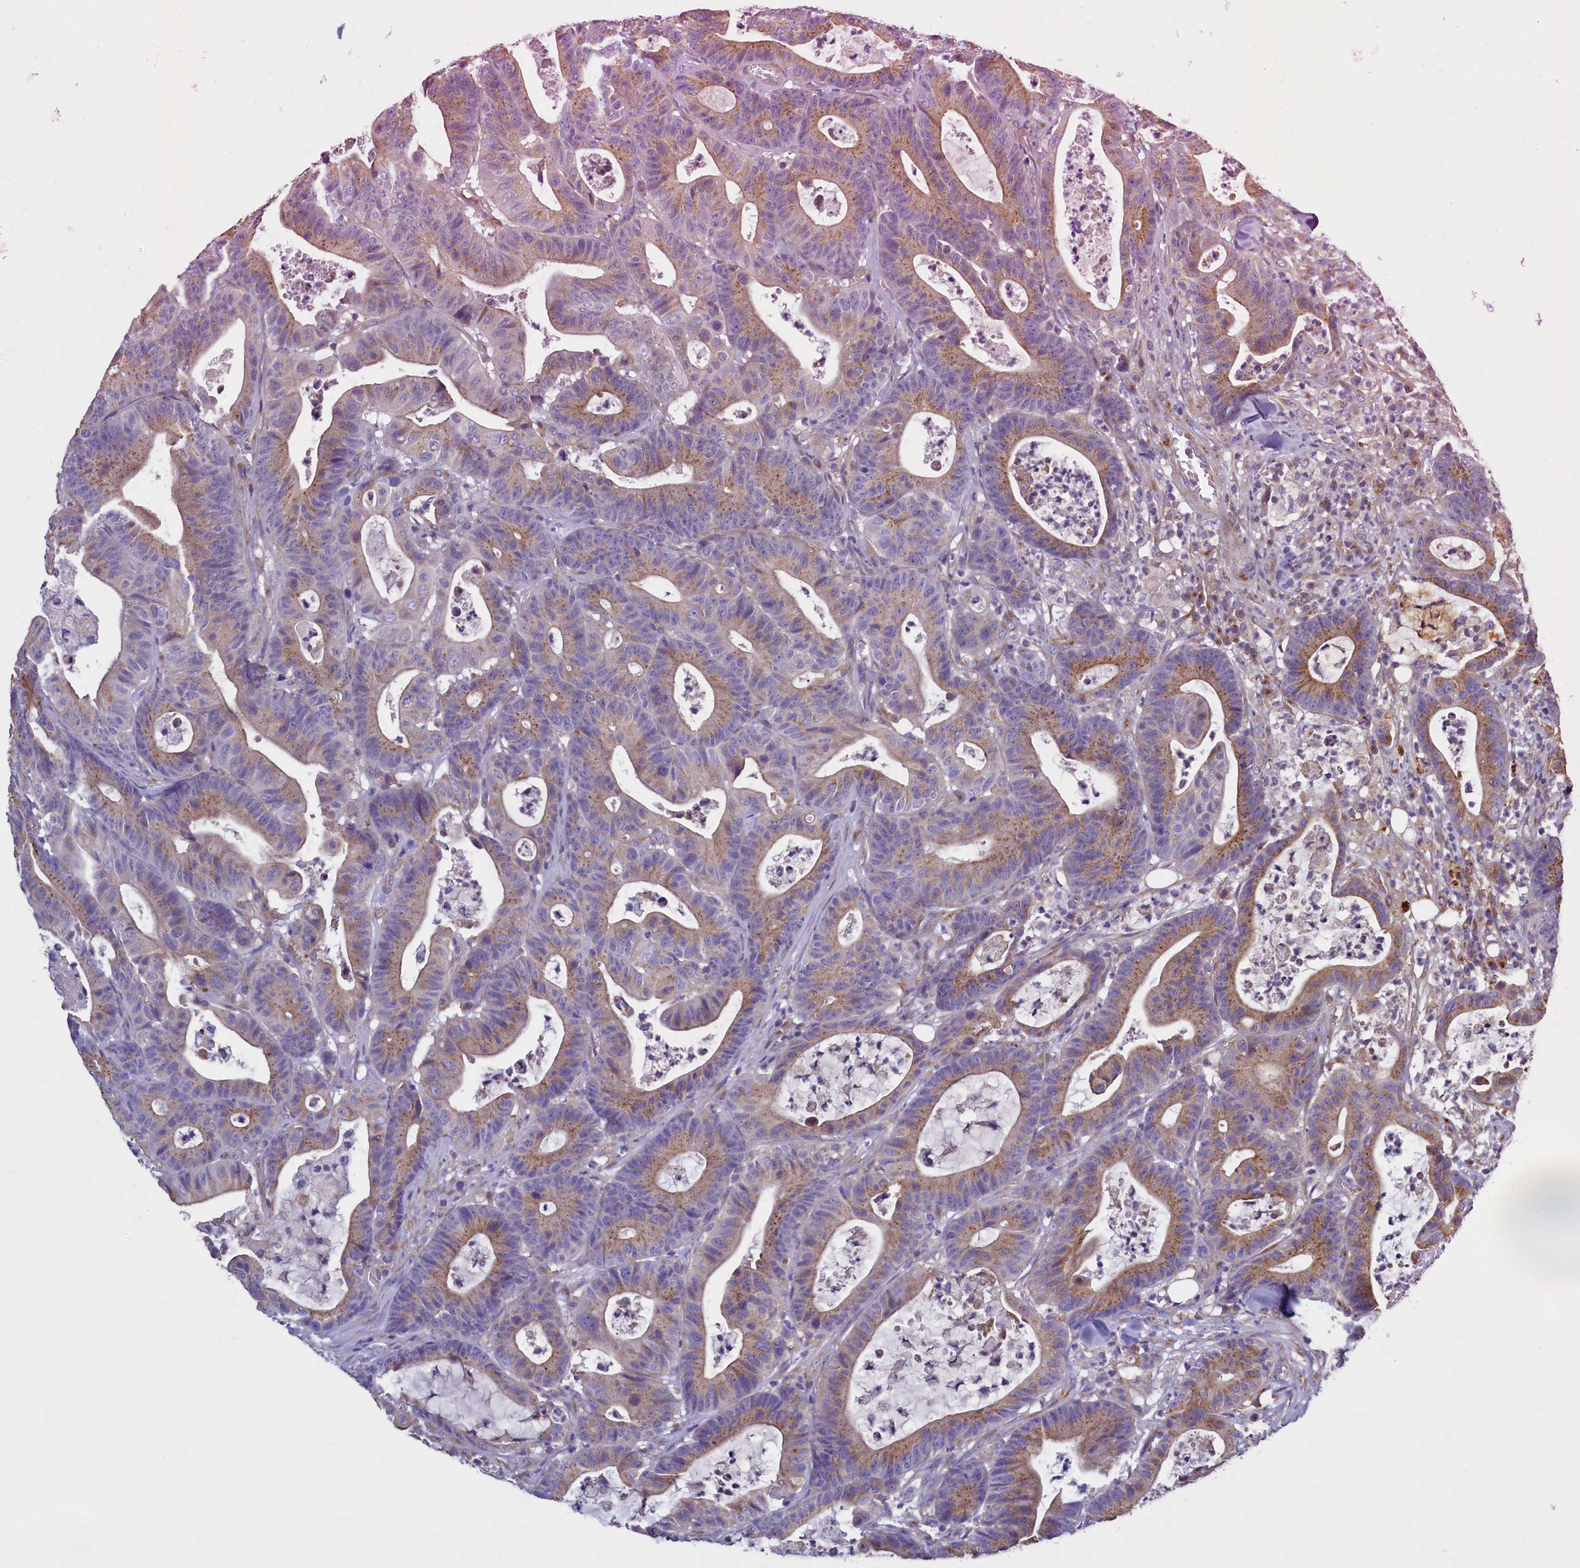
{"staining": {"intensity": "moderate", "quantity": ">75%", "location": "cytoplasmic/membranous"}, "tissue": "colorectal cancer", "cell_type": "Tumor cells", "image_type": "cancer", "snomed": [{"axis": "morphology", "description": "Adenocarcinoma, NOS"}, {"axis": "topography", "description": "Colon"}], "caption": "Tumor cells display medium levels of moderate cytoplasmic/membranous staining in approximately >75% of cells in colorectal adenocarcinoma. Nuclei are stained in blue.", "gene": "GPR21", "patient": {"sex": "female", "age": 84}}